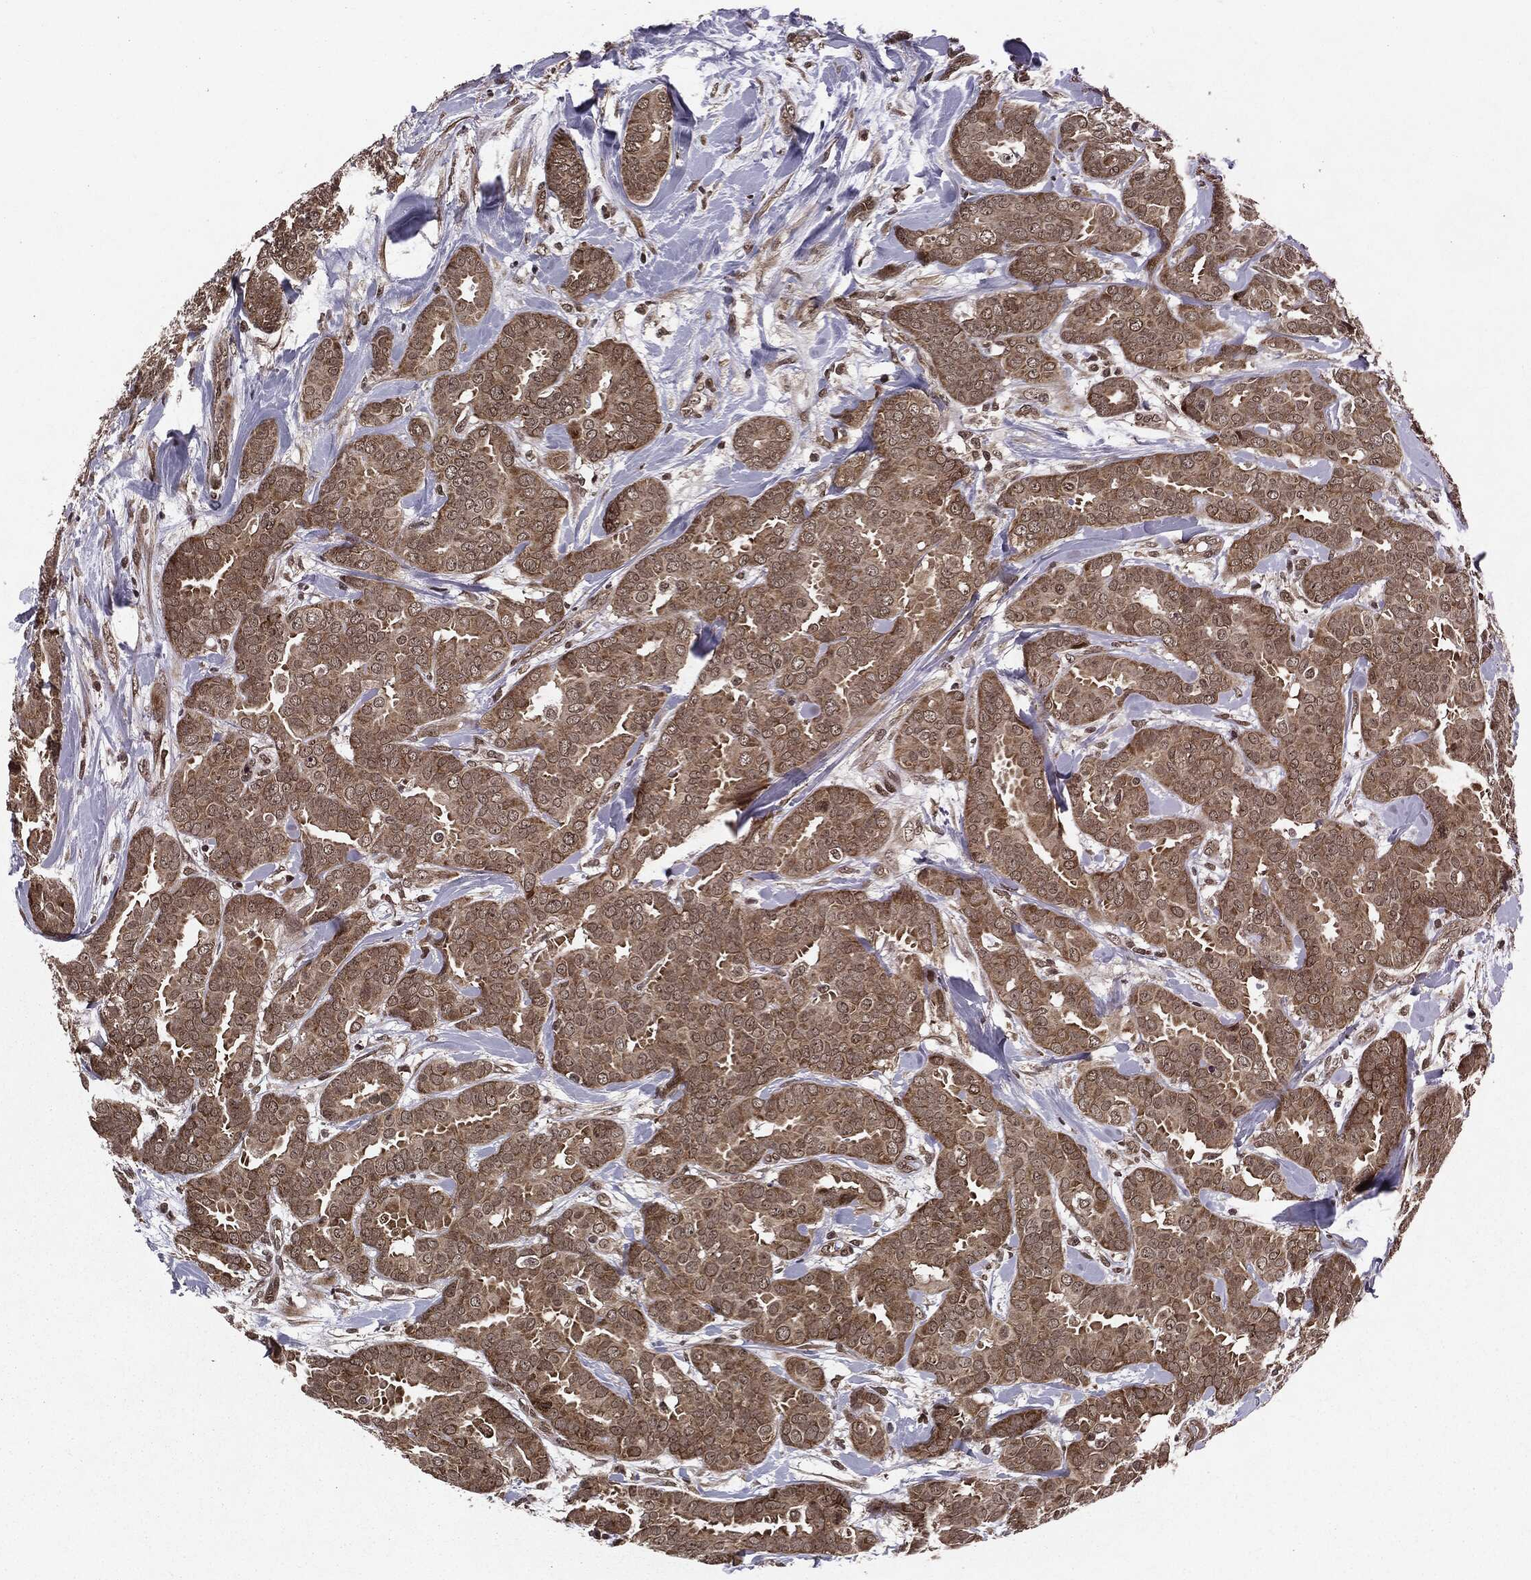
{"staining": {"intensity": "moderate", "quantity": ">75%", "location": "cytoplasmic/membranous,nuclear"}, "tissue": "breast cancer", "cell_type": "Tumor cells", "image_type": "cancer", "snomed": [{"axis": "morphology", "description": "Duct carcinoma"}, {"axis": "topography", "description": "Breast"}], "caption": "Moderate cytoplasmic/membranous and nuclear positivity is appreciated in approximately >75% of tumor cells in breast cancer (intraductal carcinoma).", "gene": "STAU2", "patient": {"sex": "female", "age": 45}}